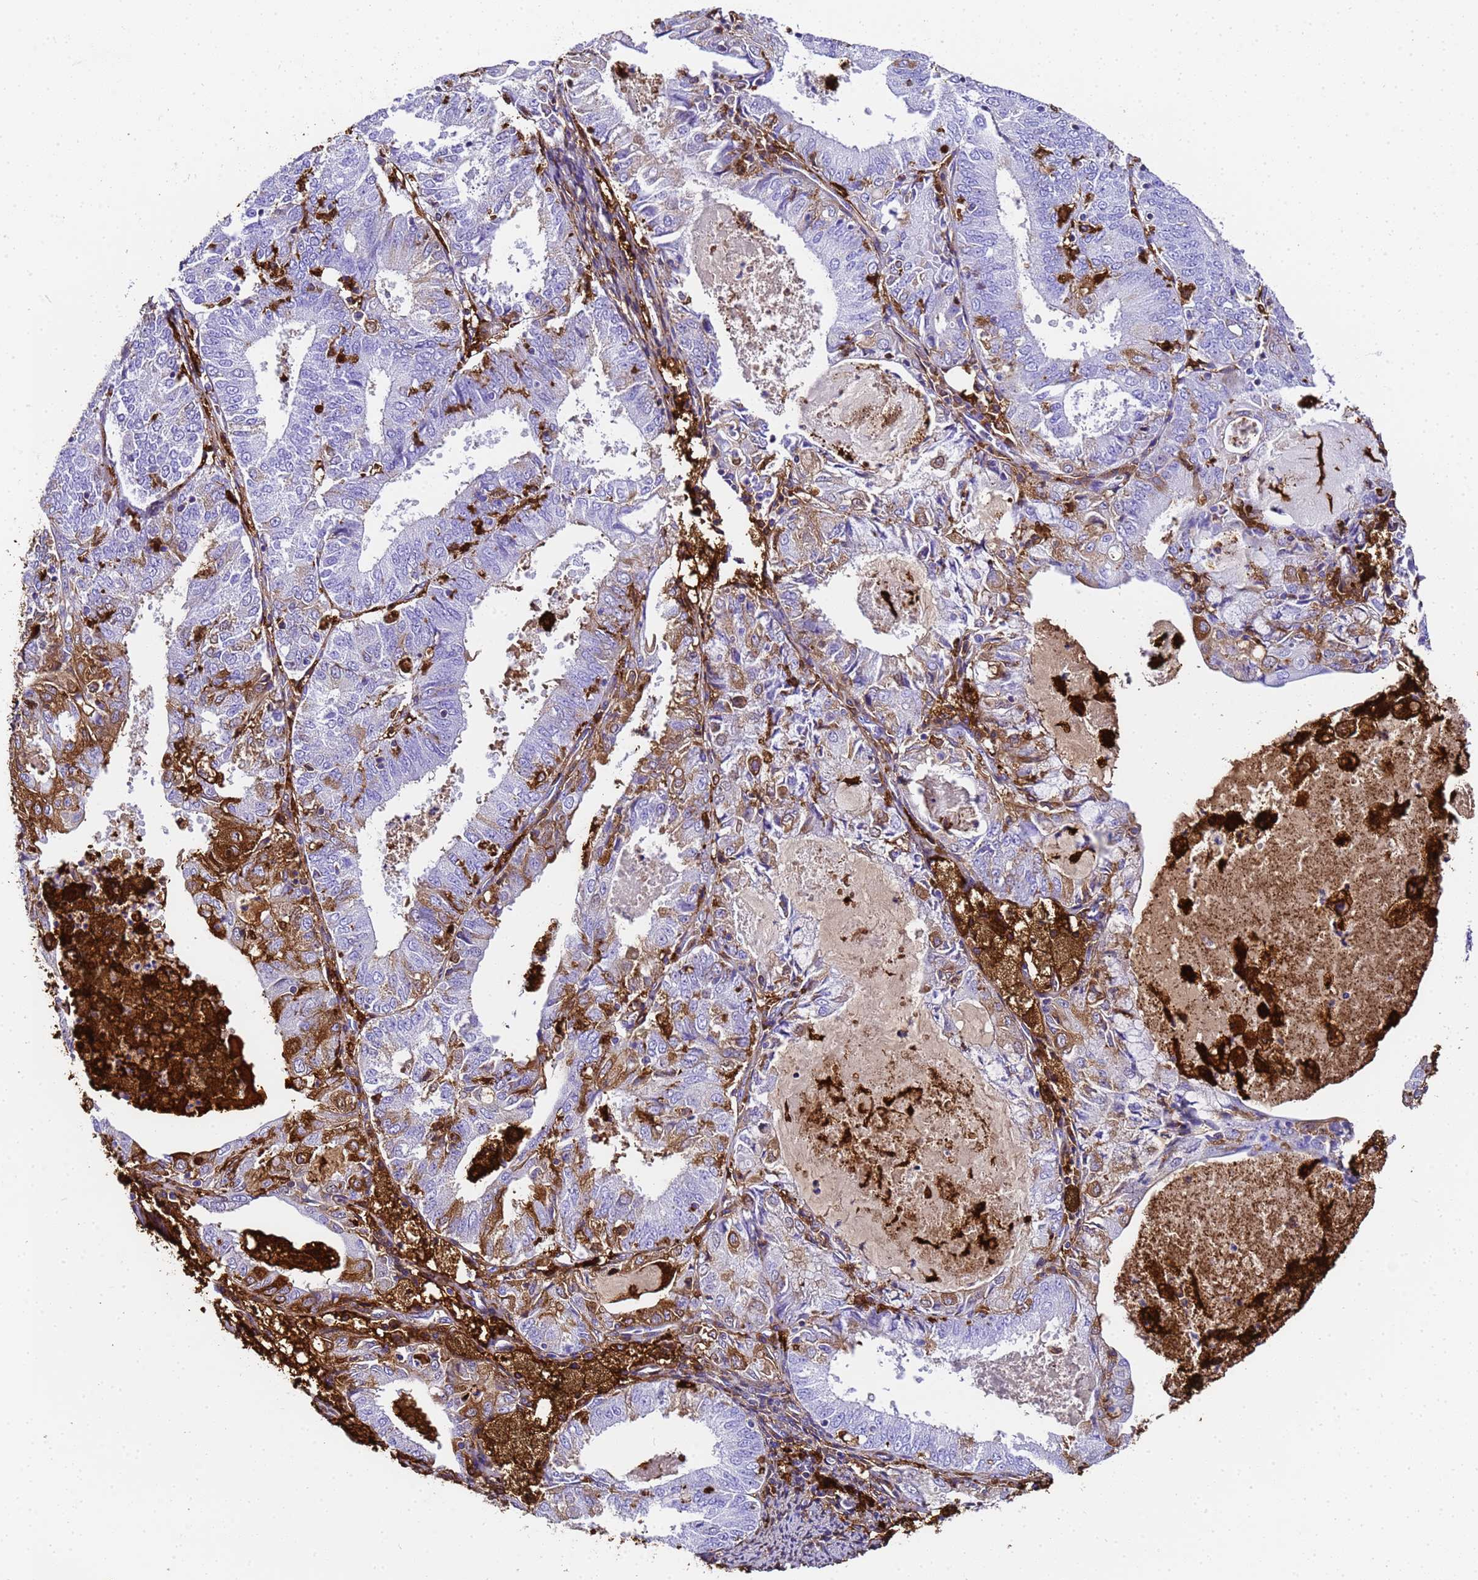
{"staining": {"intensity": "strong", "quantity": "<25%", "location": "cytoplasmic/membranous"}, "tissue": "endometrial cancer", "cell_type": "Tumor cells", "image_type": "cancer", "snomed": [{"axis": "morphology", "description": "Adenocarcinoma, NOS"}, {"axis": "topography", "description": "Endometrium"}], "caption": "Human endometrial cancer stained with a brown dye reveals strong cytoplasmic/membranous positive staining in approximately <25% of tumor cells.", "gene": "FTL", "patient": {"sex": "female", "age": 57}}